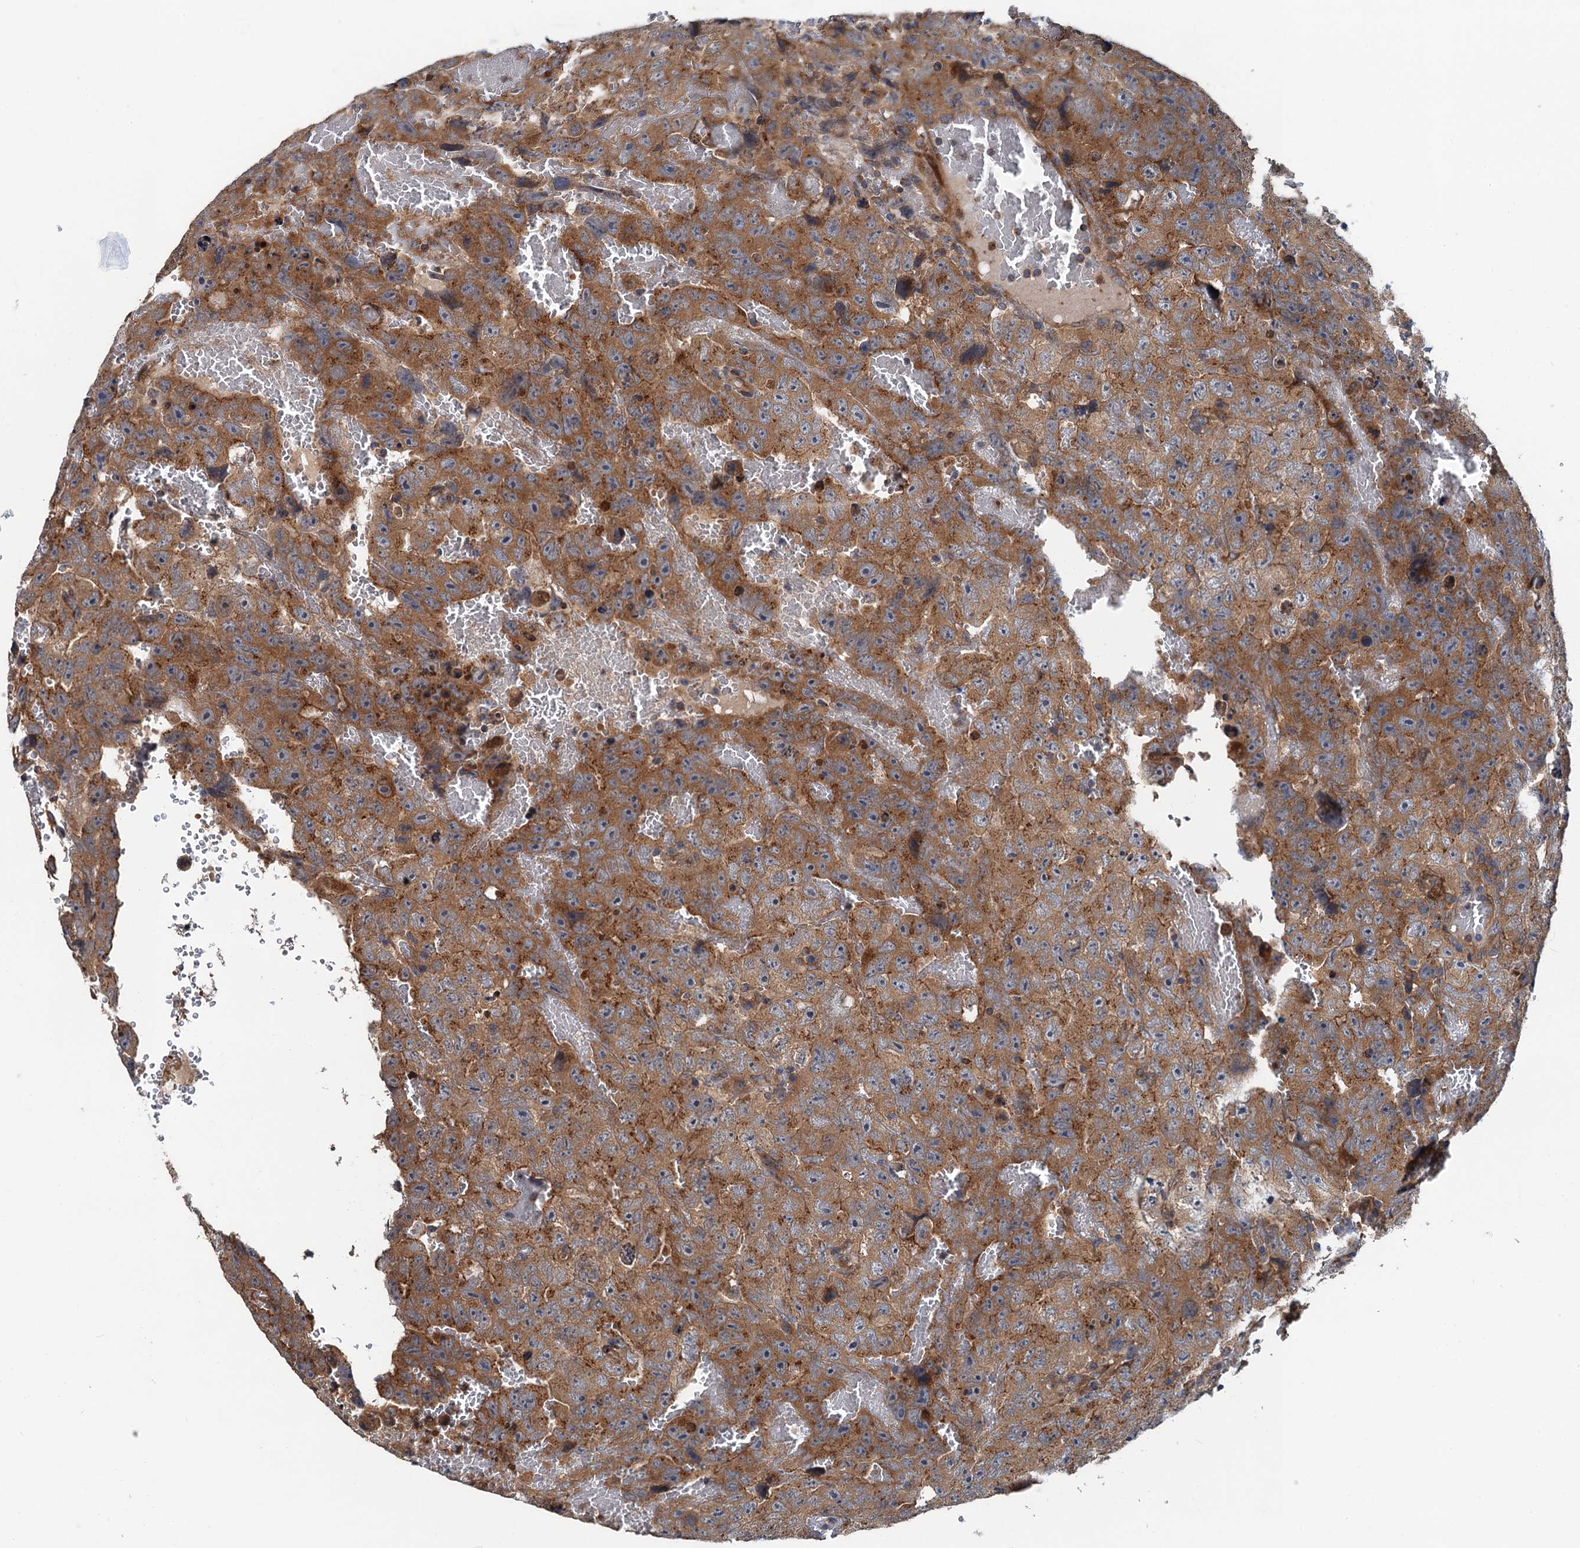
{"staining": {"intensity": "moderate", "quantity": ">75%", "location": "cytoplasmic/membranous"}, "tissue": "testis cancer", "cell_type": "Tumor cells", "image_type": "cancer", "snomed": [{"axis": "morphology", "description": "Carcinoma, Embryonal, NOS"}, {"axis": "topography", "description": "Testis"}], "caption": "The histopathology image exhibits staining of embryonal carcinoma (testis), revealing moderate cytoplasmic/membranous protein expression (brown color) within tumor cells. (brown staining indicates protein expression, while blue staining denotes nuclei).", "gene": "COG3", "patient": {"sex": "male", "age": 45}}